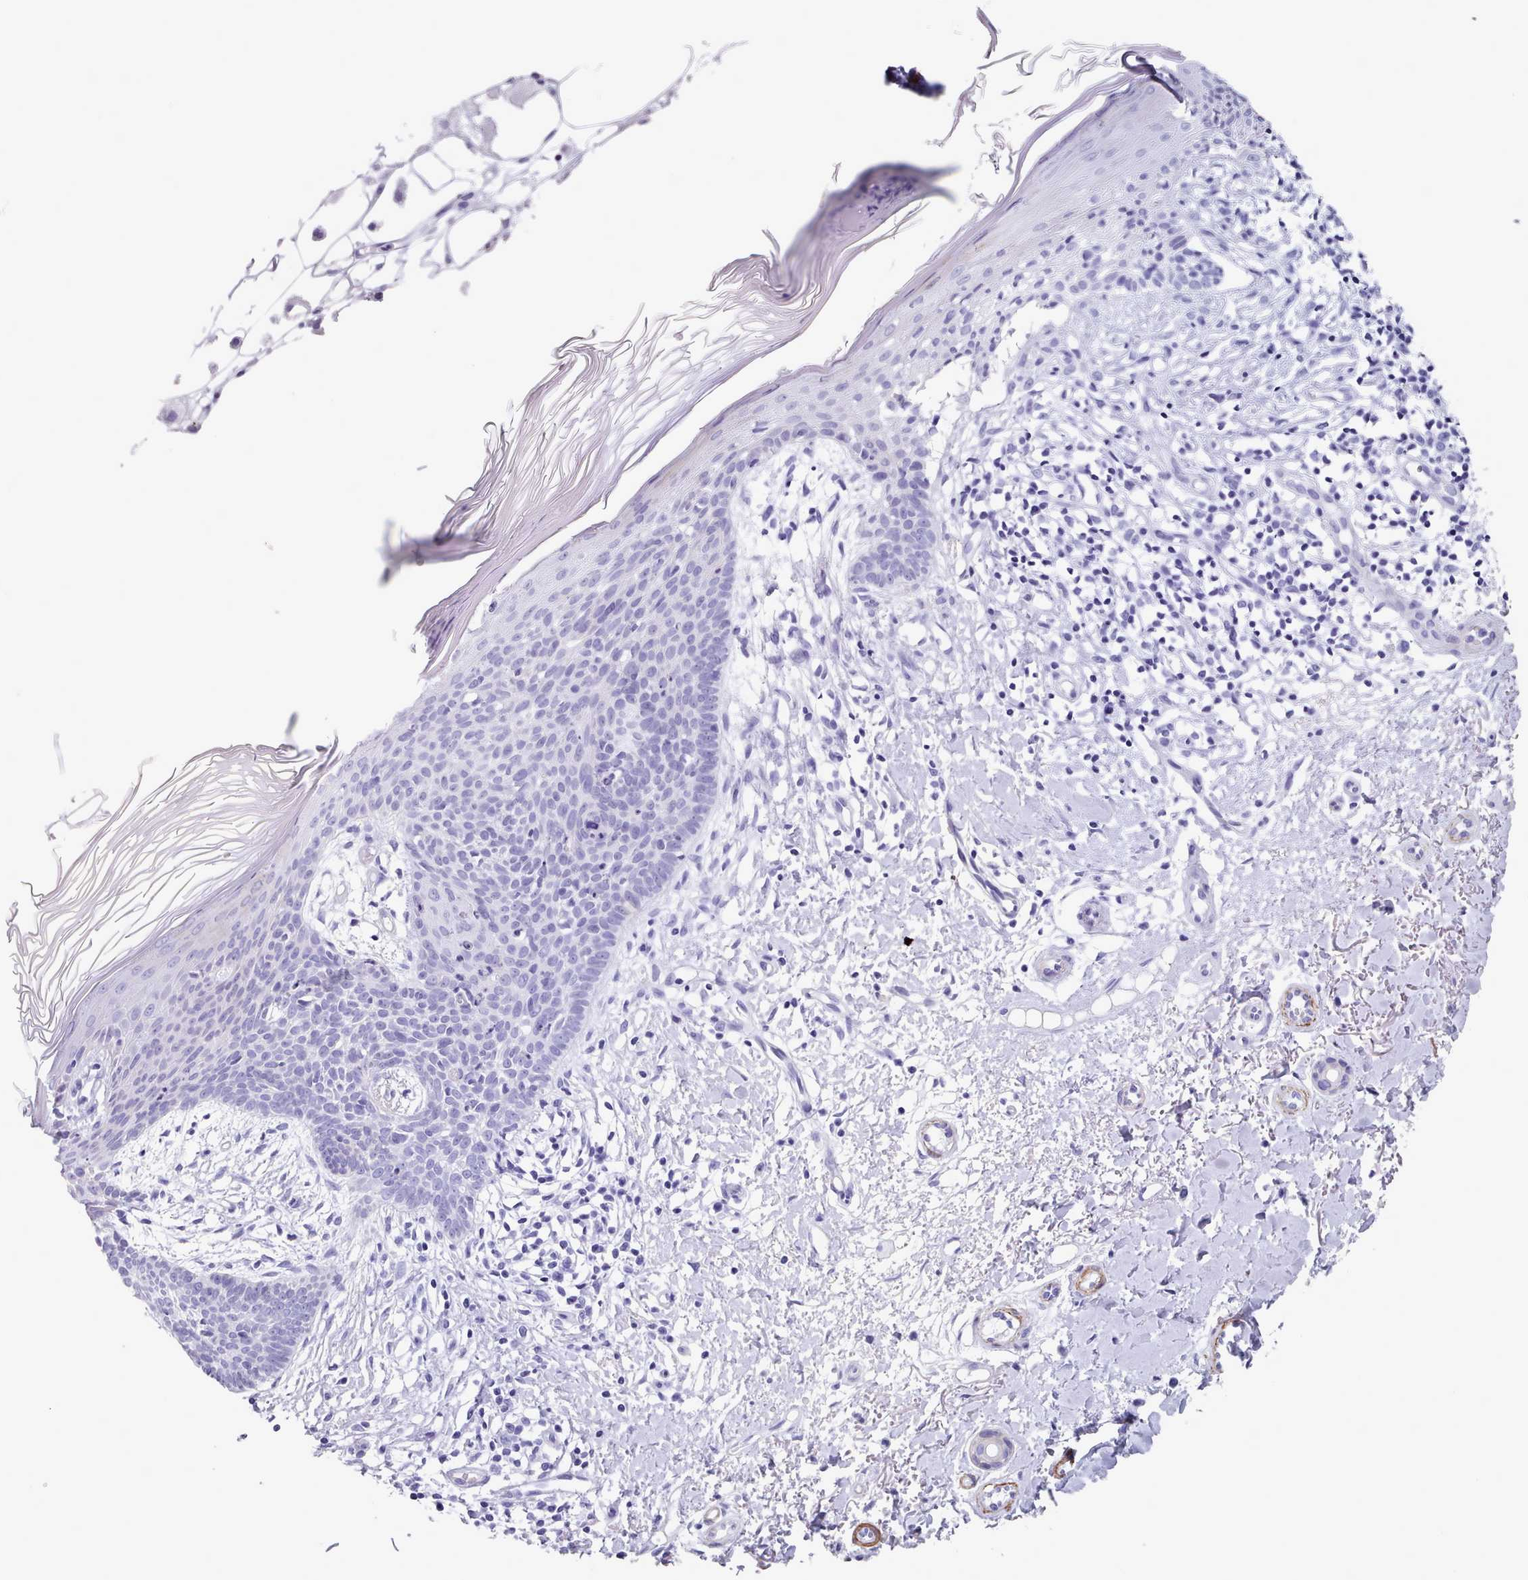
{"staining": {"intensity": "negative", "quantity": "none", "location": "none"}, "tissue": "skin cancer", "cell_type": "Tumor cells", "image_type": "cancer", "snomed": [{"axis": "morphology", "description": "Basal cell carcinoma"}, {"axis": "topography", "description": "Skin"}], "caption": "The image demonstrates no staining of tumor cells in skin basal cell carcinoma.", "gene": "FPGS", "patient": {"sex": "male", "age": 78}}